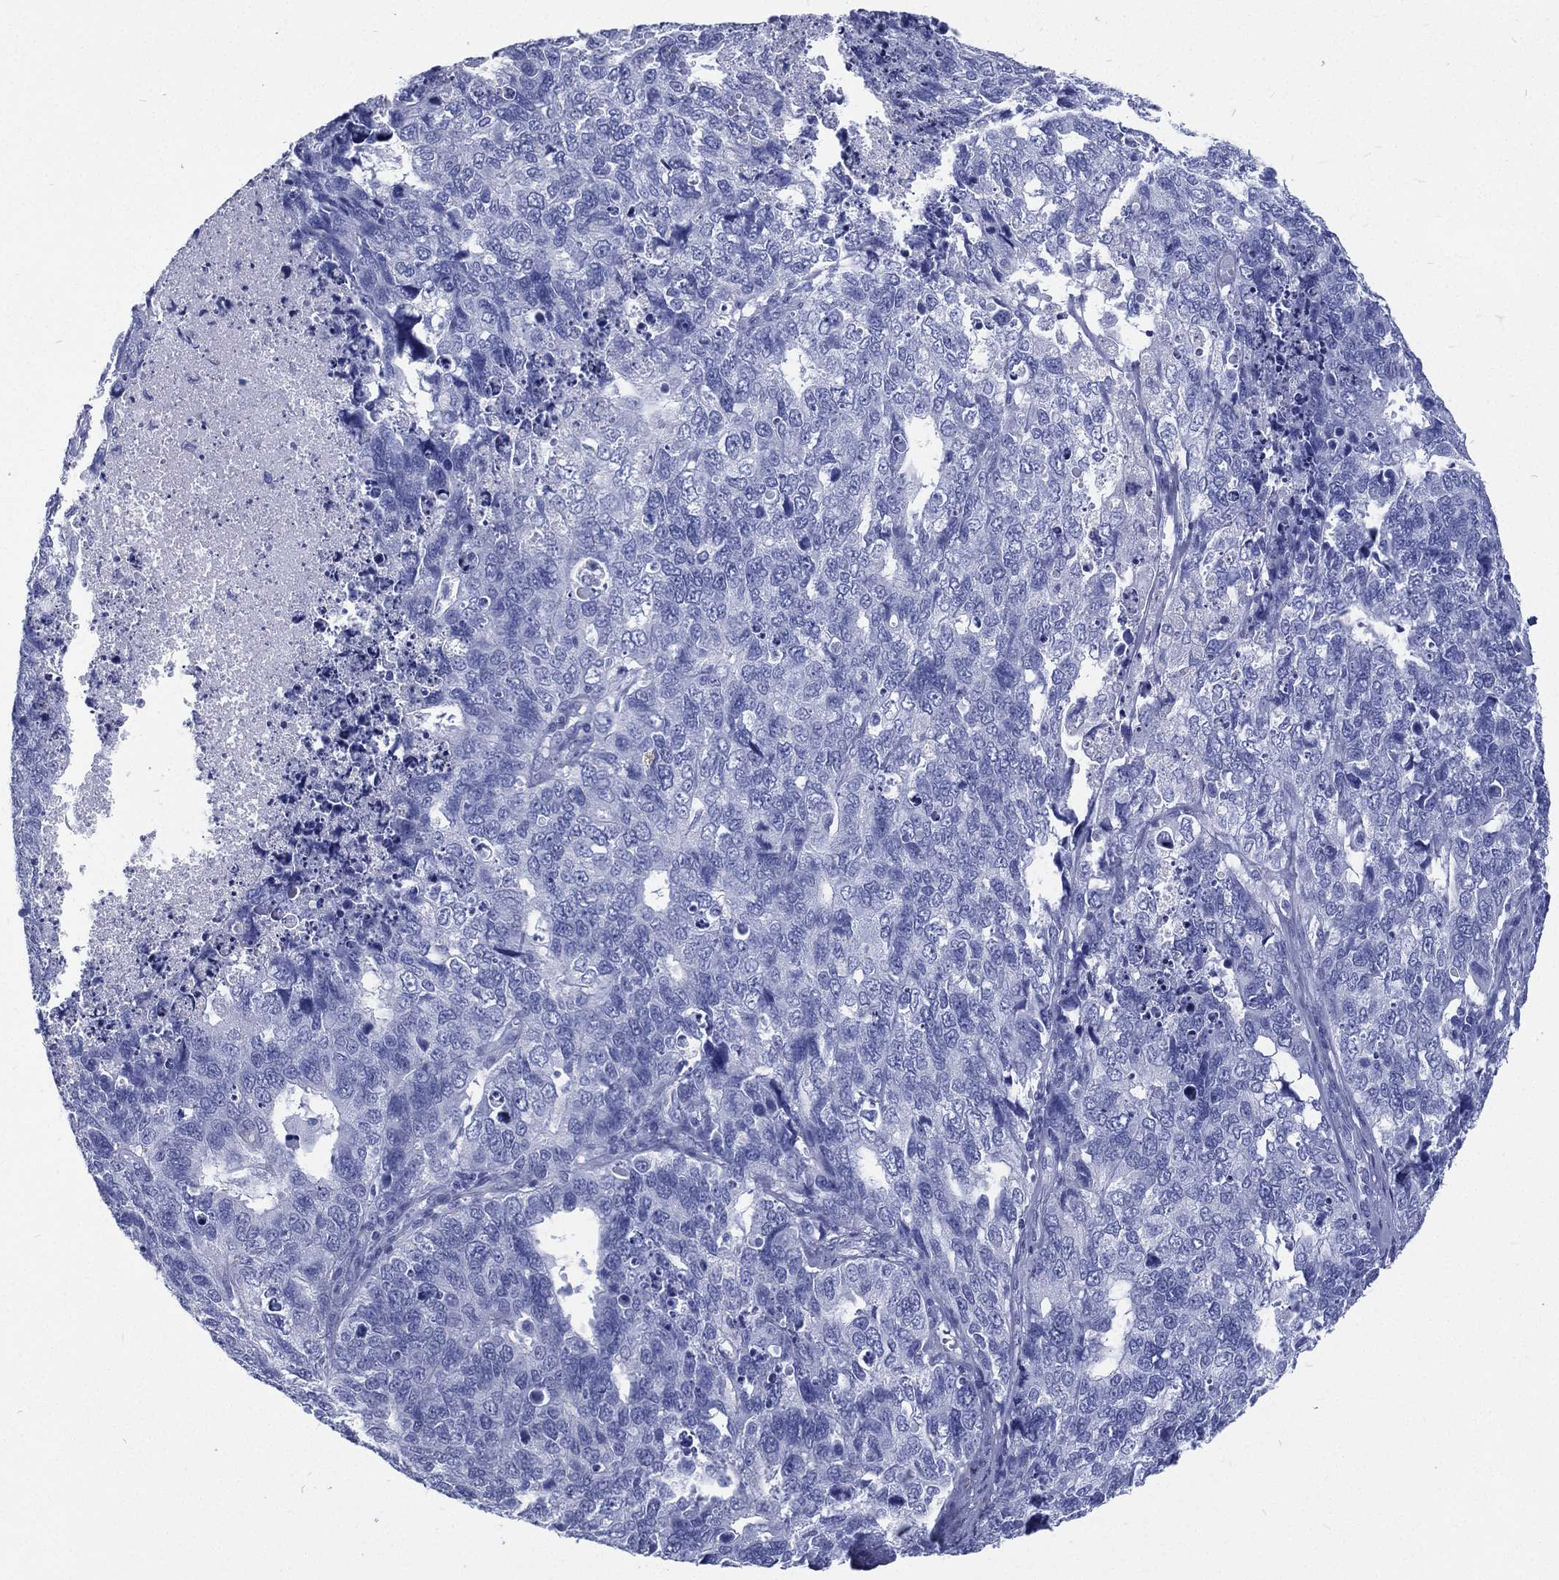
{"staining": {"intensity": "negative", "quantity": "none", "location": "none"}, "tissue": "cervical cancer", "cell_type": "Tumor cells", "image_type": "cancer", "snomed": [{"axis": "morphology", "description": "Squamous cell carcinoma, NOS"}, {"axis": "topography", "description": "Cervix"}], "caption": "Image shows no protein expression in tumor cells of squamous cell carcinoma (cervical) tissue.", "gene": "RSPH4A", "patient": {"sex": "female", "age": 63}}